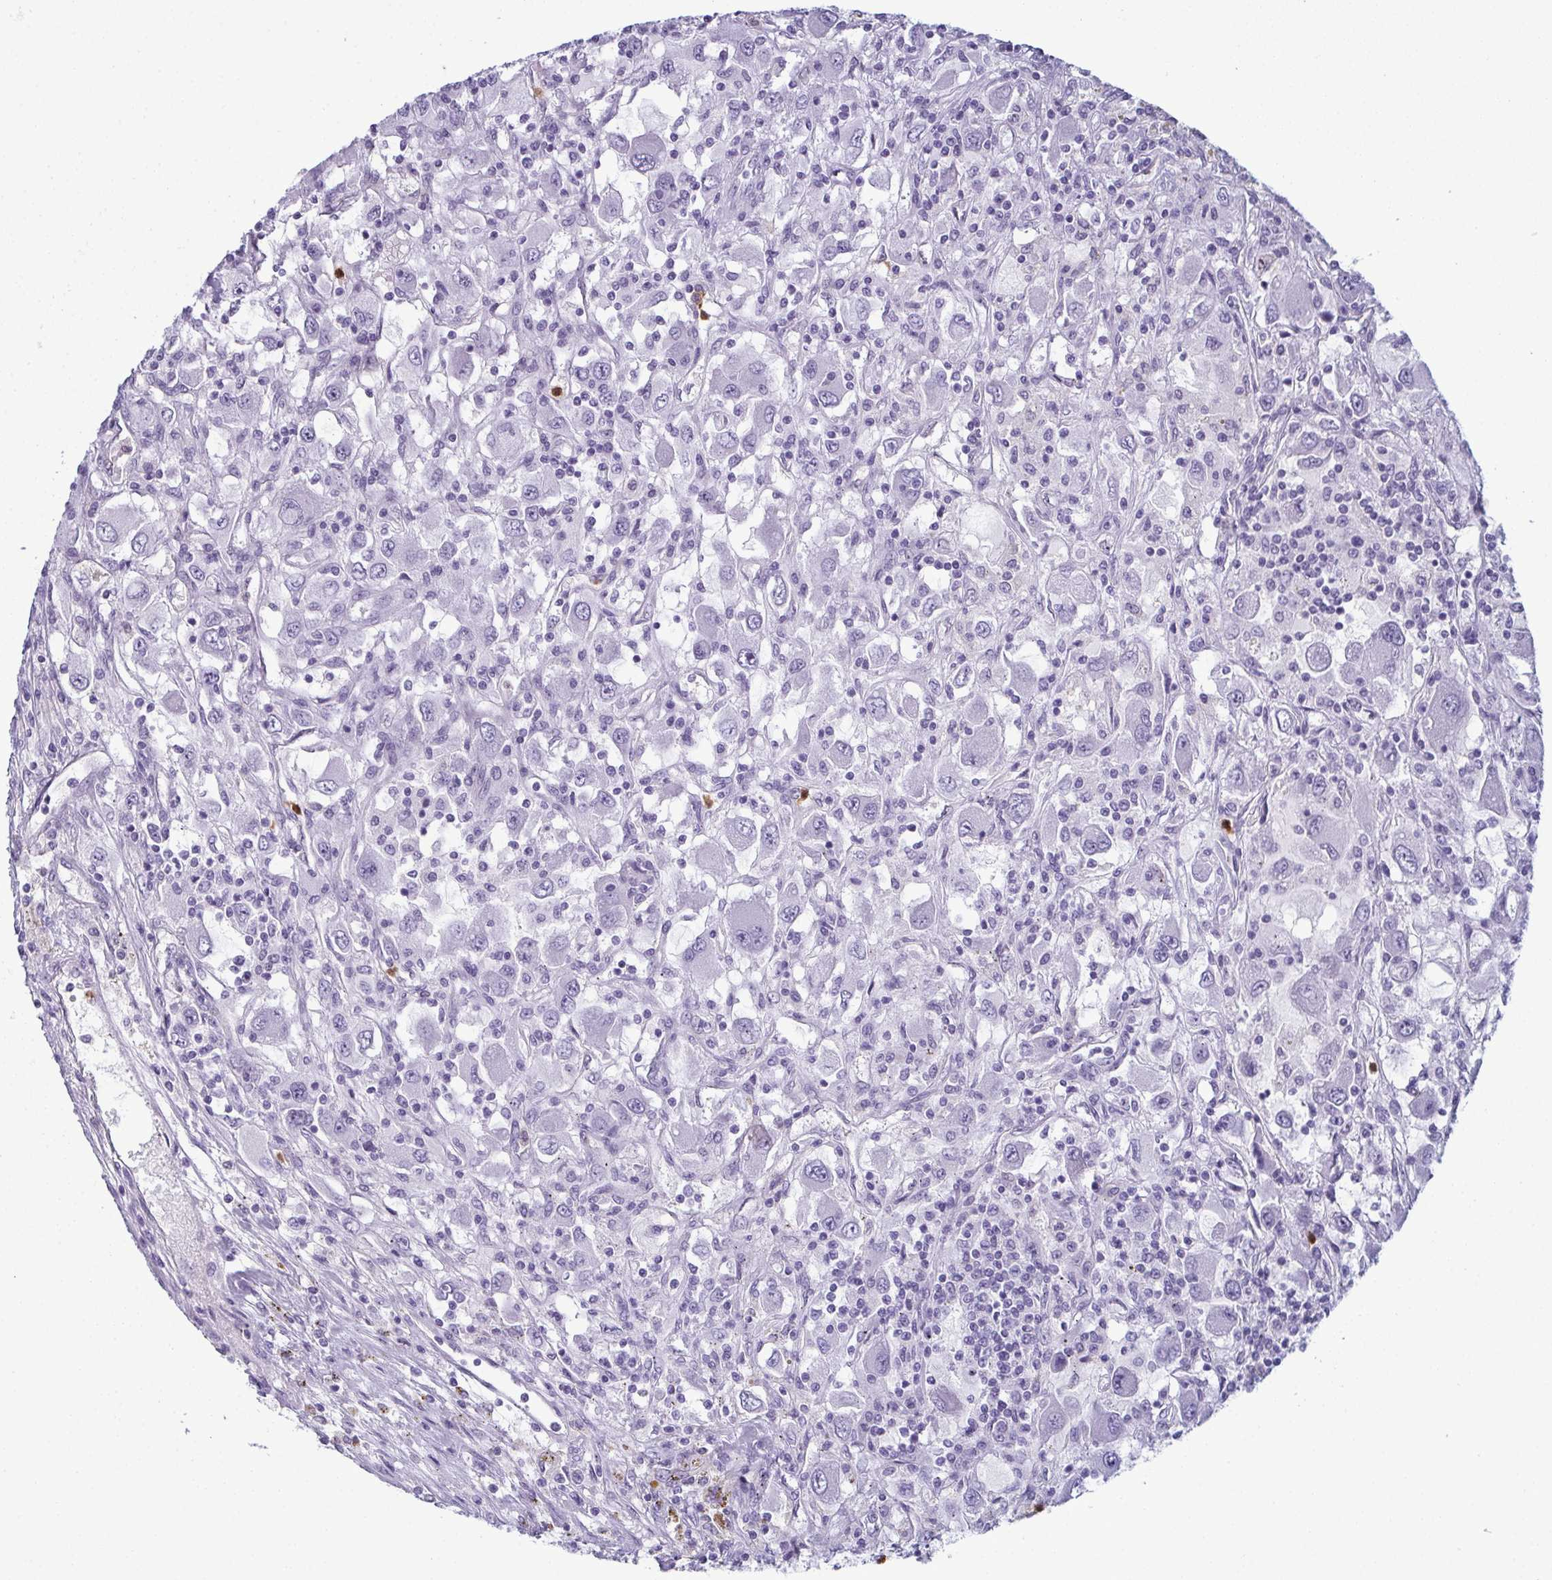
{"staining": {"intensity": "negative", "quantity": "none", "location": "none"}, "tissue": "renal cancer", "cell_type": "Tumor cells", "image_type": "cancer", "snomed": [{"axis": "morphology", "description": "Adenocarcinoma, NOS"}, {"axis": "topography", "description": "Kidney"}], "caption": "This is a image of IHC staining of renal cancer (adenocarcinoma), which shows no expression in tumor cells.", "gene": "CDA", "patient": {"sex": "female", "age": 67}}